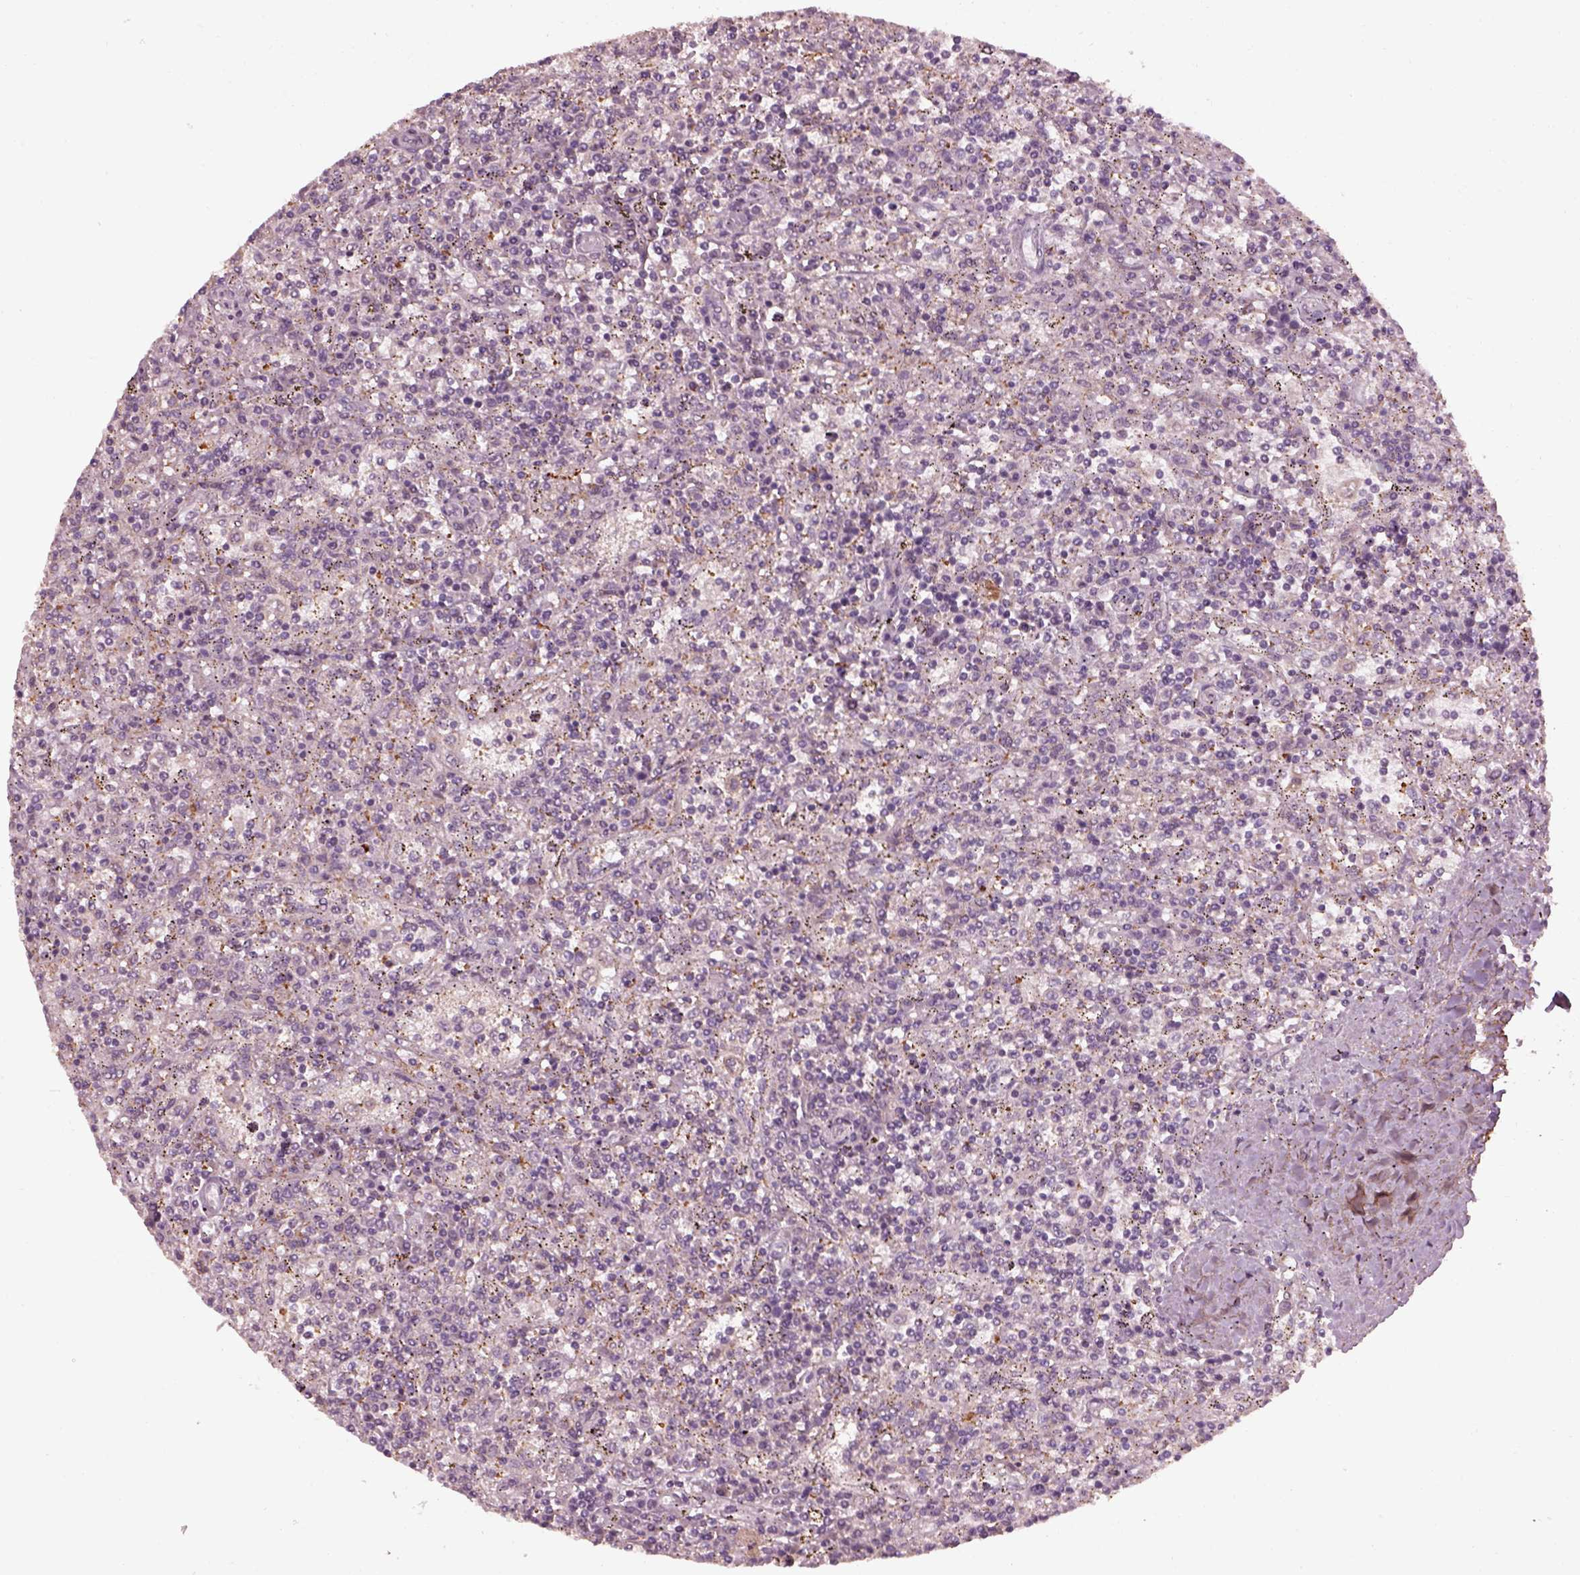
{"staining": {"intensity": "negative", "quantity": "none", "location": "none"}, "tissue": "lymphoma", "cell_type": "Tumor cells", "image_type": "cancer", "snomed": [{"axis": "morphology", "description": "Malignant lymphoma, non-Hodgkin's type, Low grade"}, {"axis": "topography", "description": "Spleen"}], "caption": "An immunohistochemistry (IHC) micrograph of malignant lymphoma, non-Hodgkin's type (low-grade) is shown. There is no staining in tumor cells of malignant lymphoma, non-Hodgkin's type (low-grade).", "gene": "EFEMP1", "patient": {"sex": "male", "age": 62}}